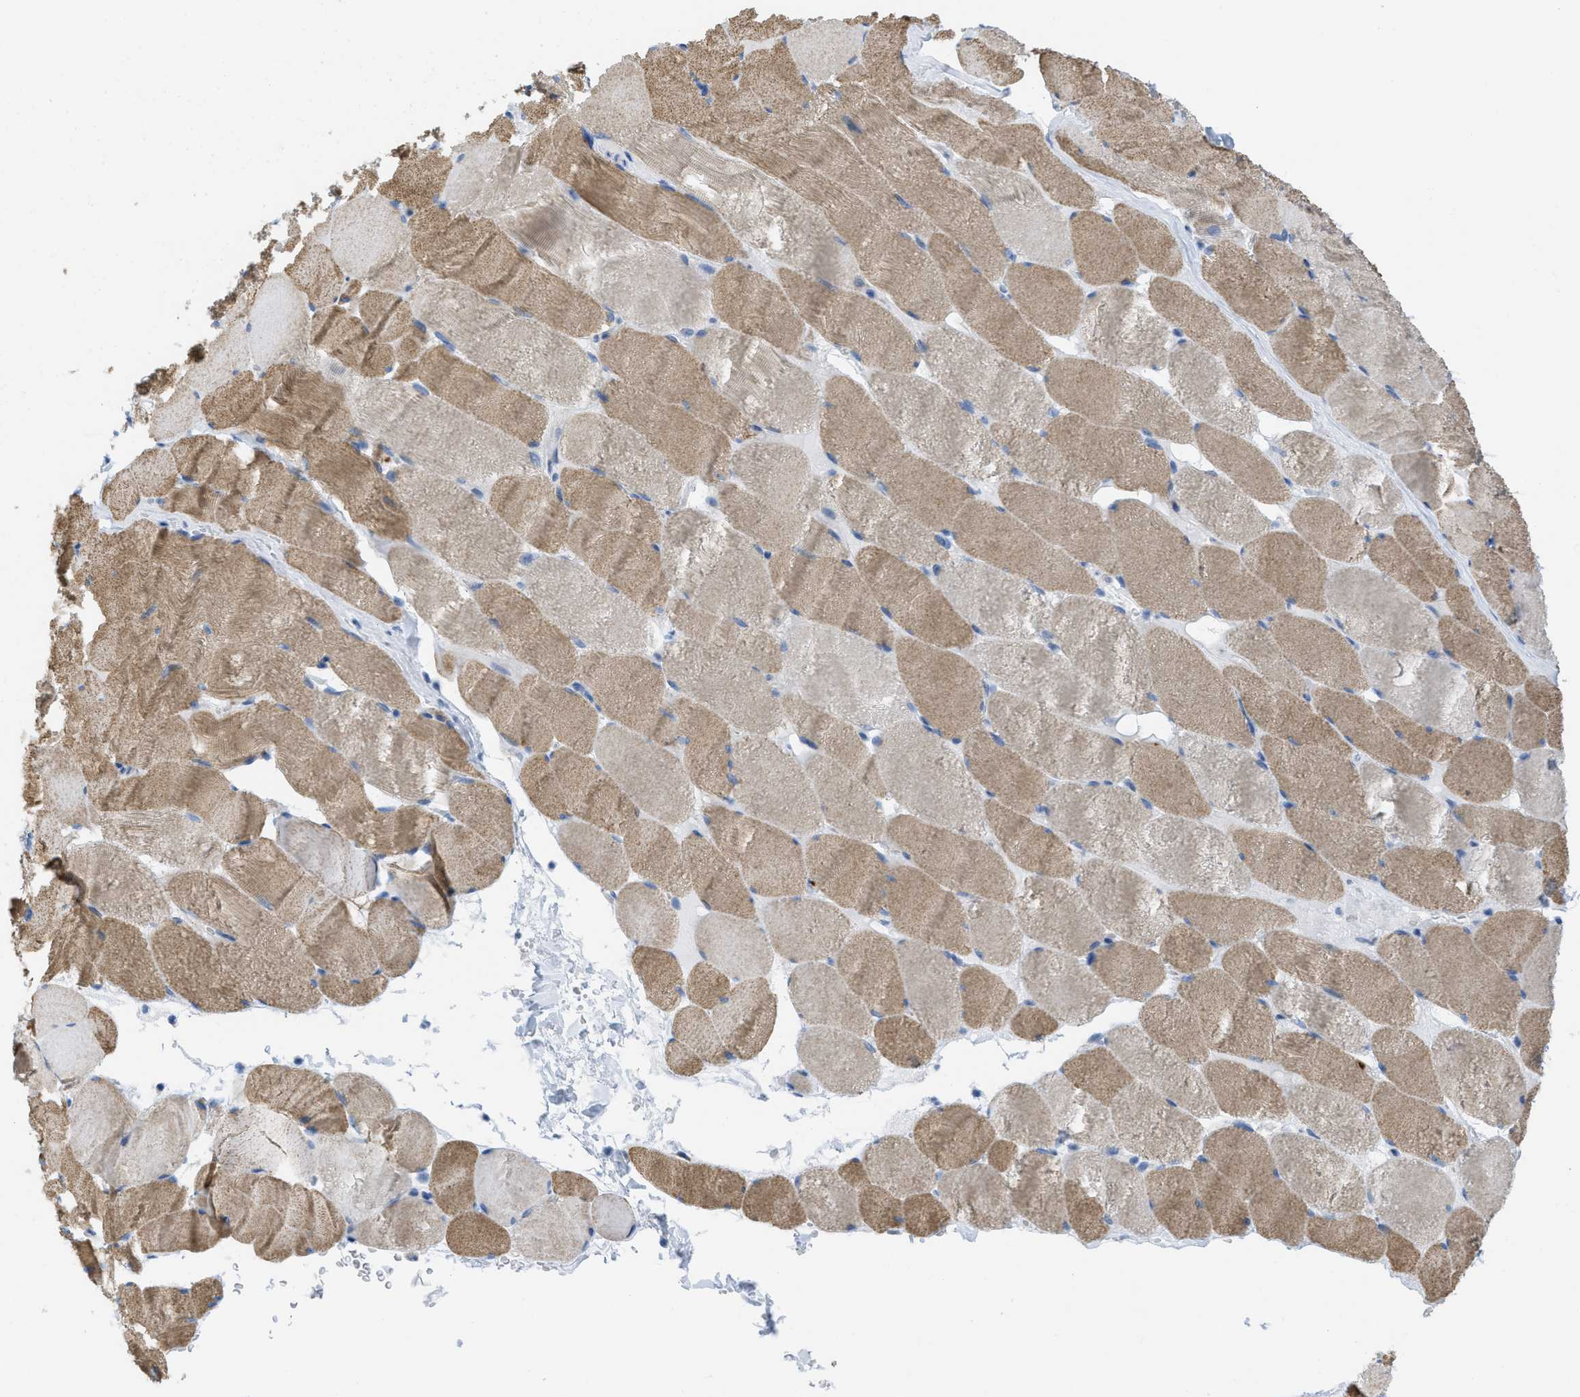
{"staining": {"intensity": "weak", "quantity": "25%-75%", "location": "cytoplasmic/membranous"}, "tissue": "skeletal muscle", "cell_type": "Myocytes", "image_type": "normal", "snomed": [{"axis": "morphology", "description": "Normal tissue, NOS"}, {"axis": "topography", "description": "Skeletal muscle"}], "caption": "Weak cytoplasmic/membranous staining for a protein is appreciated in approximately 25%-75% of myocytes of benign skeletal muscle using immunohistochemistry (IHC).", "gene": "SLC12A1", "patient": {"sex": "male", "age": 62}}